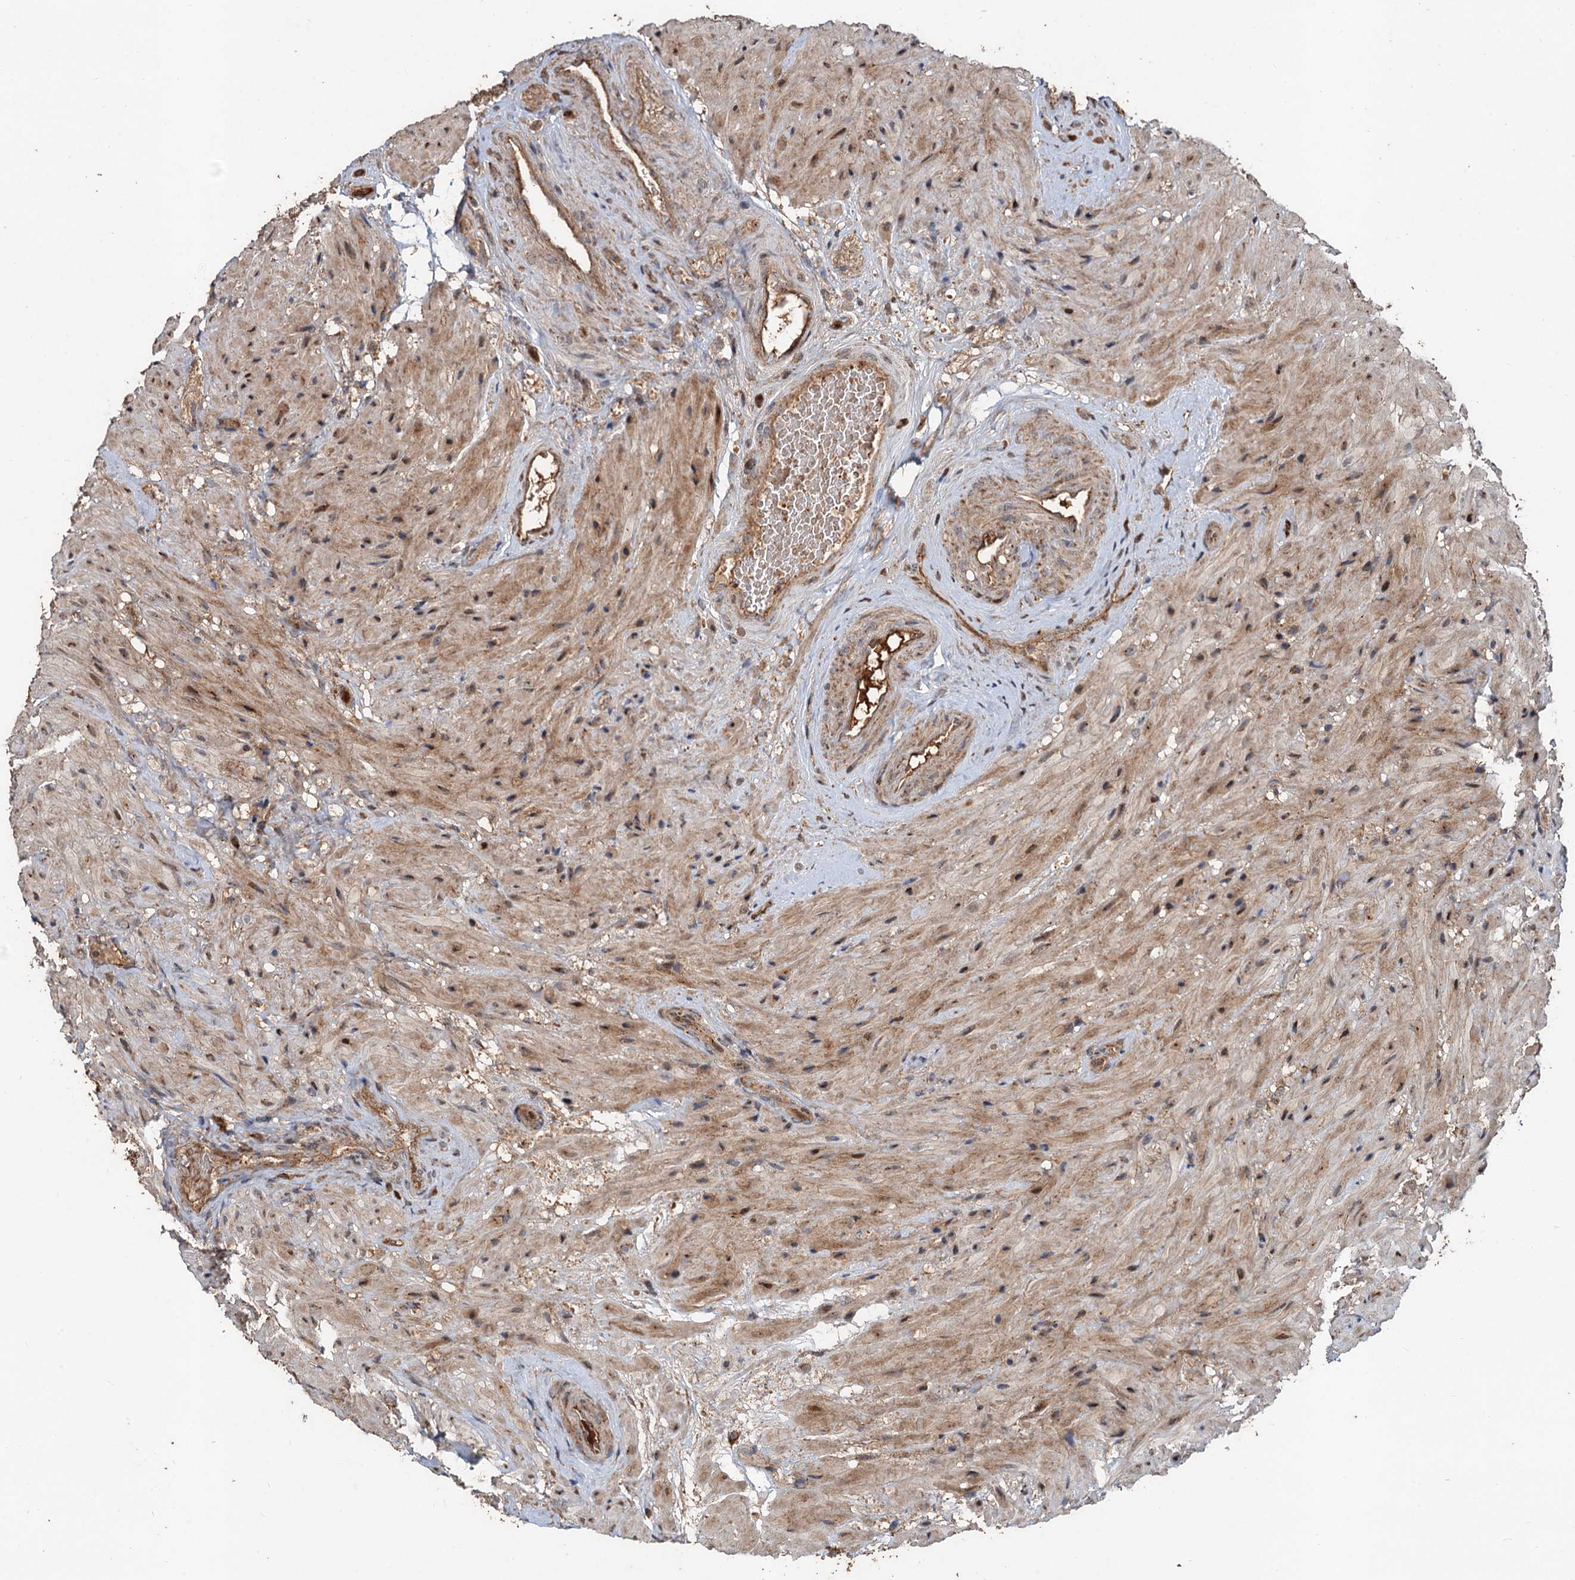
{"staining": {"intensity": "moderate", "quantity": ">75%", "location": "cytoplasmic/membranous"}, "tissue": "seminal vesicle", "cell_type": "Glandular cells", "image_type": "normal", "snomed": [{"axis": "morphology", "description": "Normal tissue, NOS"}, {"axis": "topography", "description": "Seminal veicle"}, {"axis": "topography", "description": "Peripheral nerve tissue"}], "caption": "About >75% of glandular cells in normal seminal vesicle exhibit moderate cytoplasmic/membranous protein staining as visualized by brown immunohistochemical staining.", "gene": "DEXI", "patient": {"sex": "male", "age": 63}}